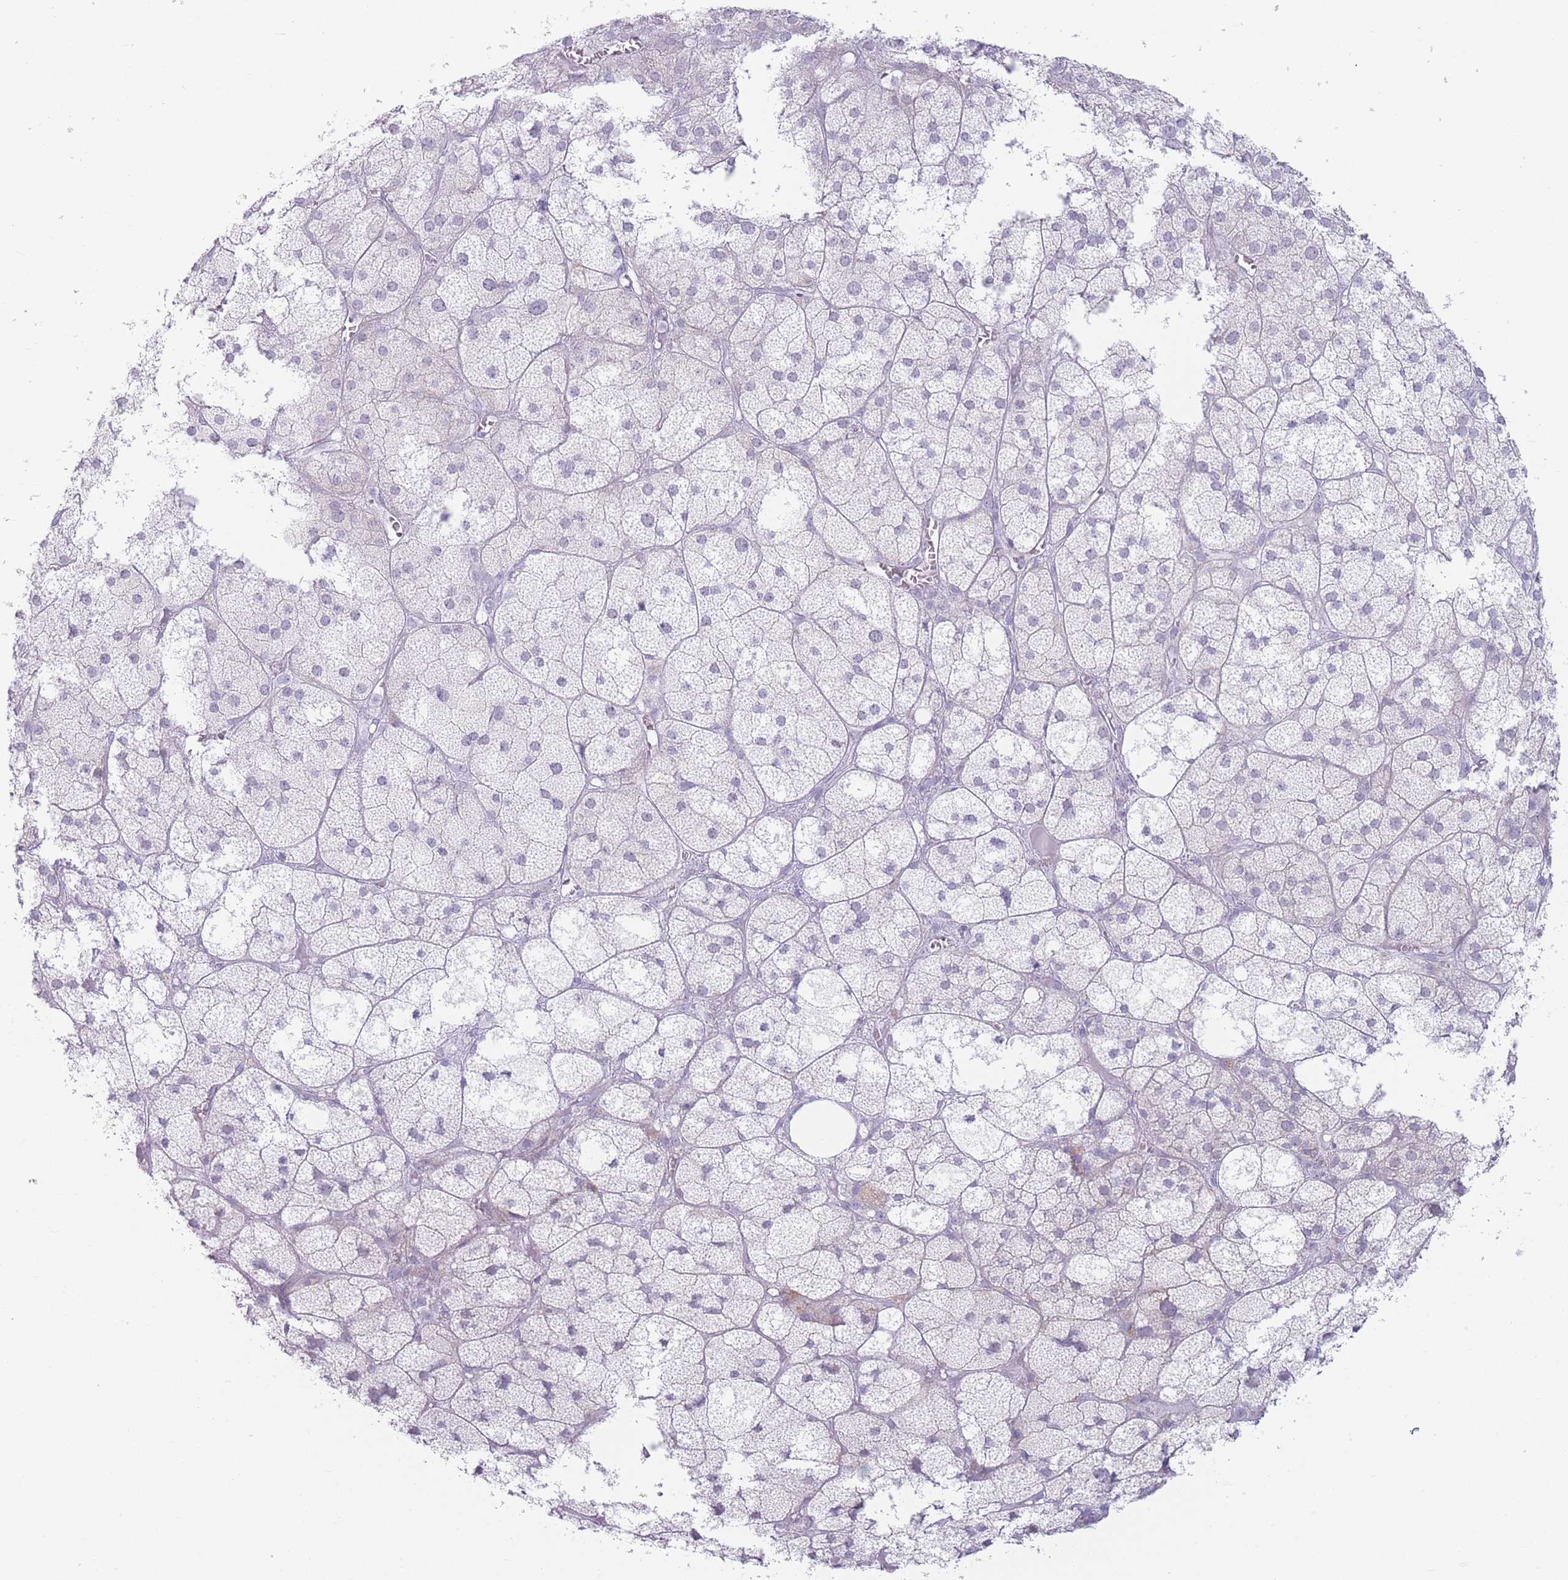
{"staining": {"intensity": "negative", "quantity": "none", "location": "none"}, "tissue": "adrenal gland", "cell_type": "Glandular cells", "image_type": "normal", "snomed": [{"axis": "morphology", "description": "Normal tissue, NOS"}, {"axis": "topography", "description": "Adrenal gland"}], "caption": "High power microscopy micrograph of an immunohistochemistry (IHC) photomicrograph of unremarkable adrenal gland, revealing no significant positivity in glandular cells. (DAB (3,3'-diaminobenzidine) IHC, high magnification).", "gene": "IFNA10", "patient": {"sex": "female", "age": 61}}